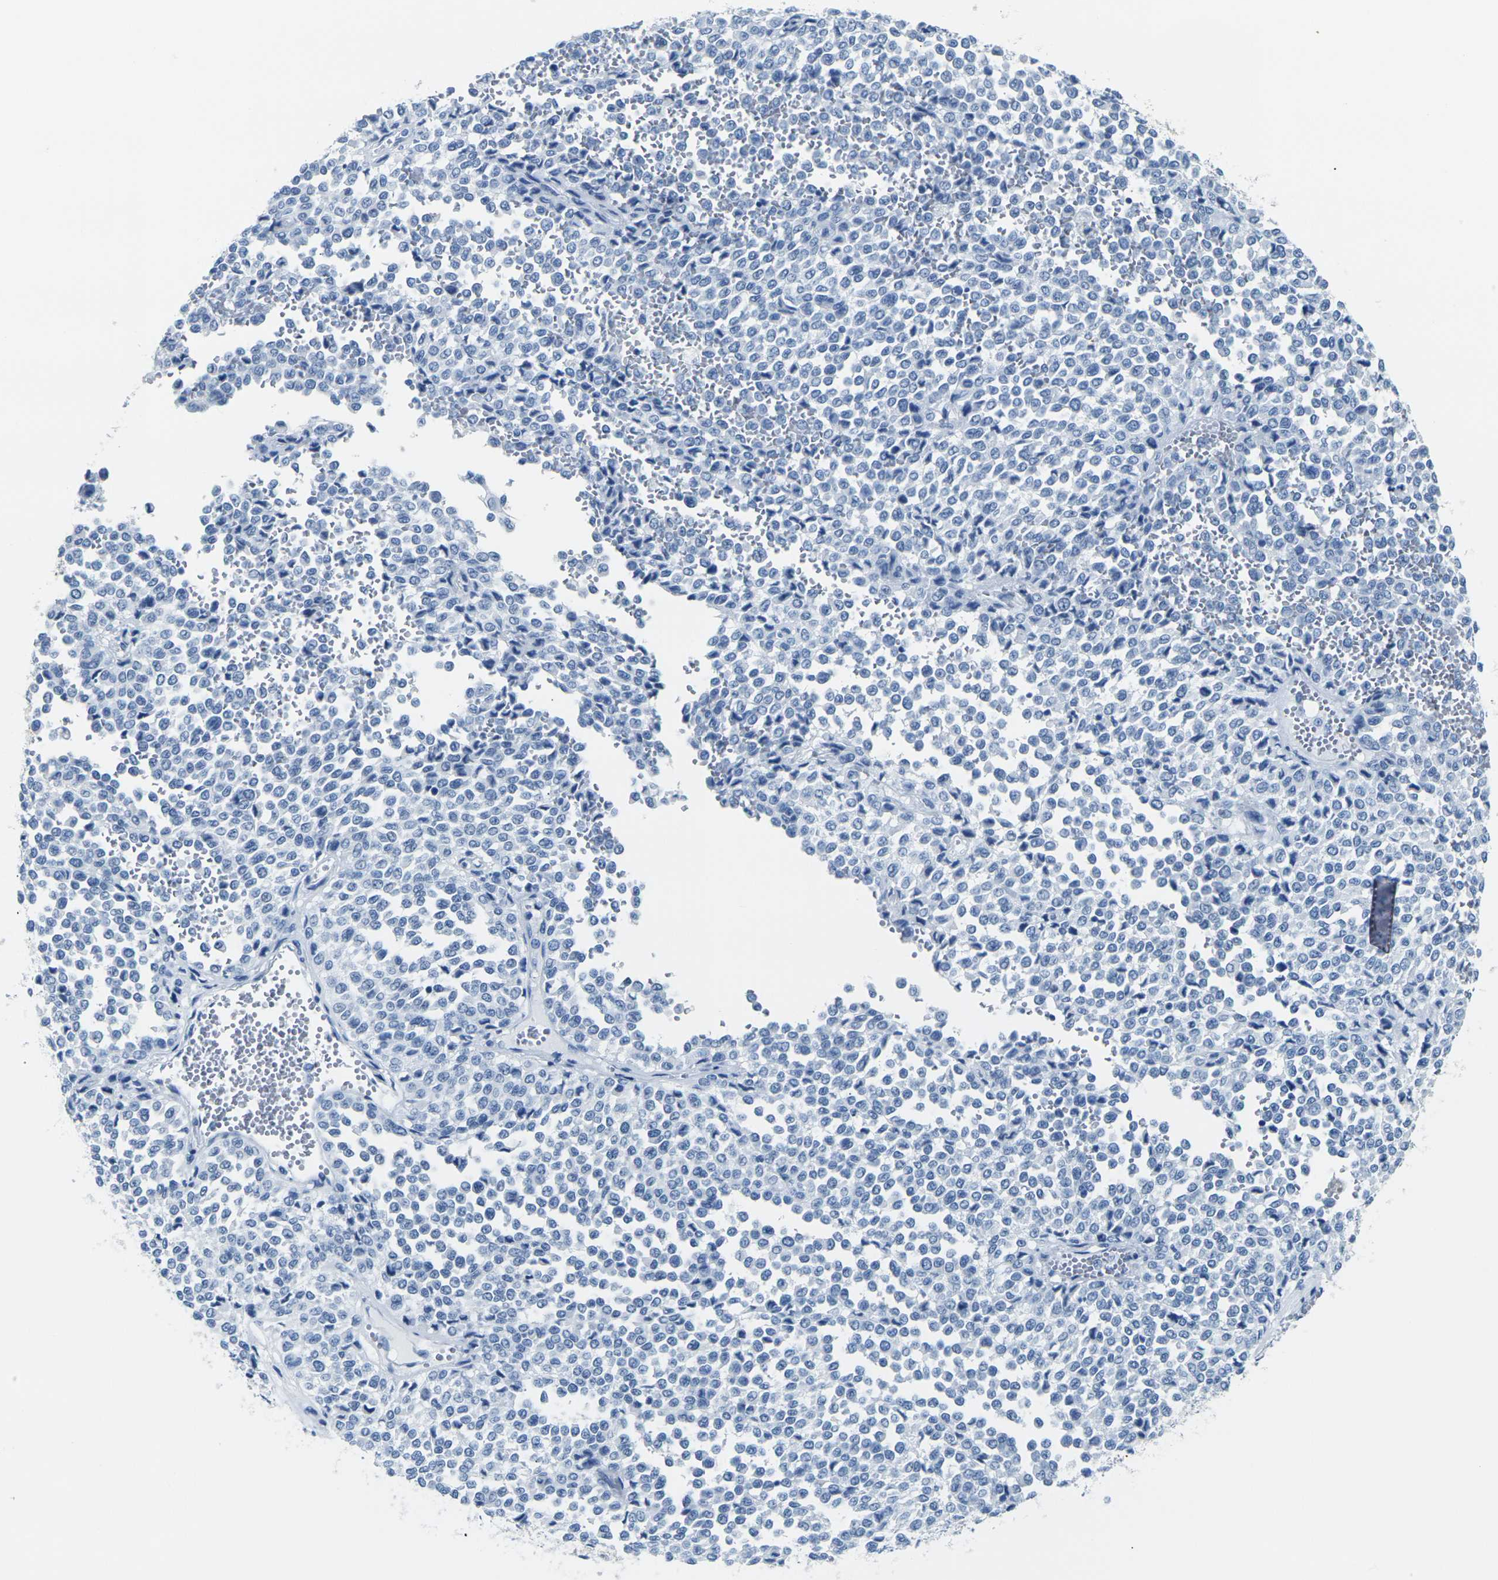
{"staining": {"intensity": "negative", "quantity": "none", "location": "none"}, "tissue": "melanoma", "cell_type": "Tumor cells", "image_type": "cancer", "snomed": [{"axis": "morphology", "description": "Malignant melanoma, Metastatic site"}, {"axis": "topography", "description": "Pancreas"}], "caption": "A high-resolution photomicrograph shows immunohistochemistry (IHC) staining of malignant melanoma (metastatic site), which exhibits no significant expression in tumor cells.", "gene": "CLDN7", "patient": {"sex": "female", "age": 30}}